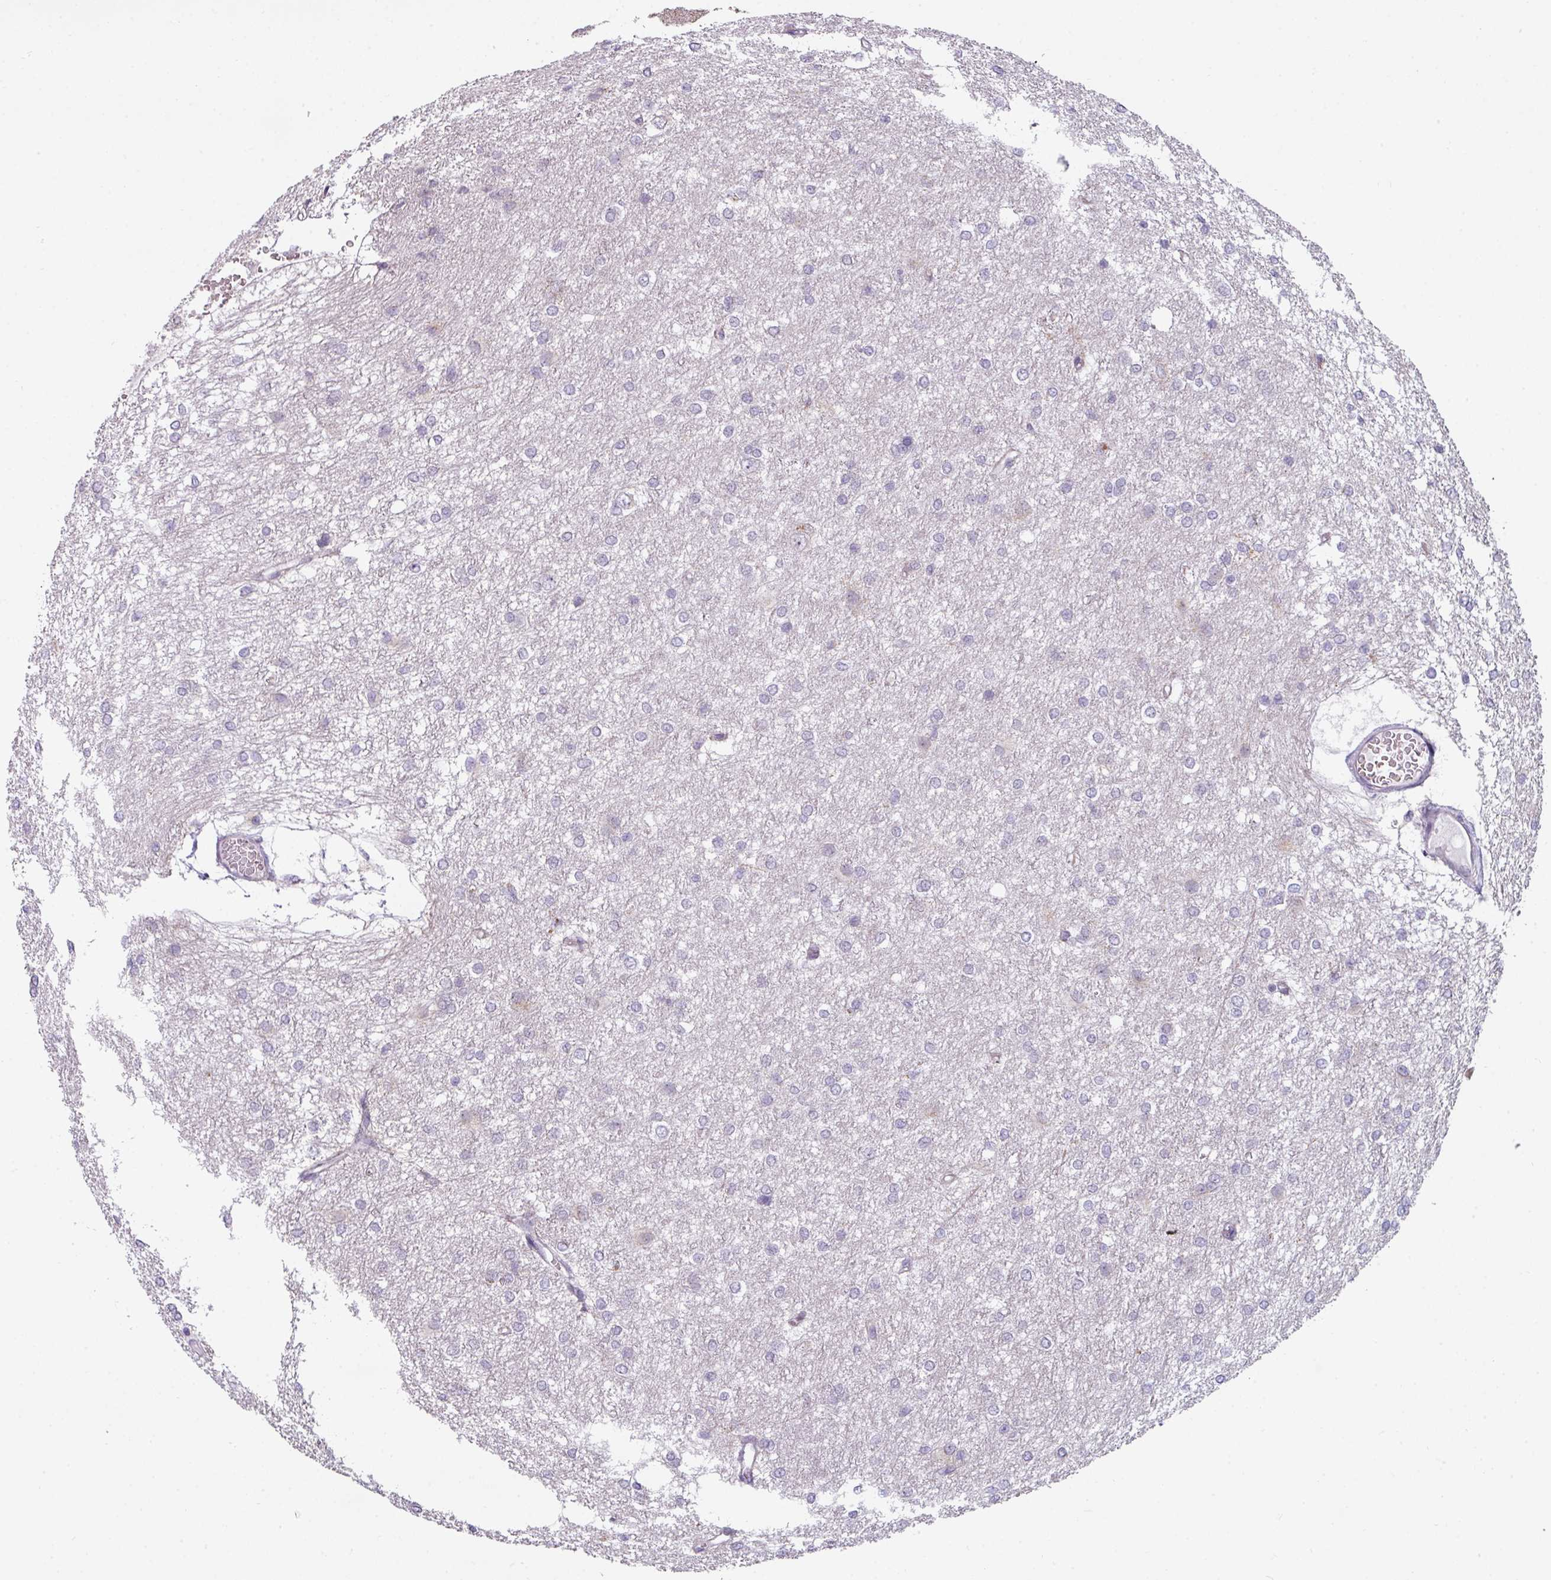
{"staining": {"intensity": "negative", "quantity": "none", "location": "none"}, "tissue": "glioma", "cell_type": "Tumor cells", "image_type": "cancer", "snomed": [{"axis": "morphology", "description": "Glioma, malignant, High grade"}, {"axis": "topography", "description": "Brain"}], "caption": "Photomicrograph shows no protein expression in tumor cells of malignant glioma (high-grade) tissue.", "gene": "C2orf68", "patient": {"sex": "female", "age": 50}}